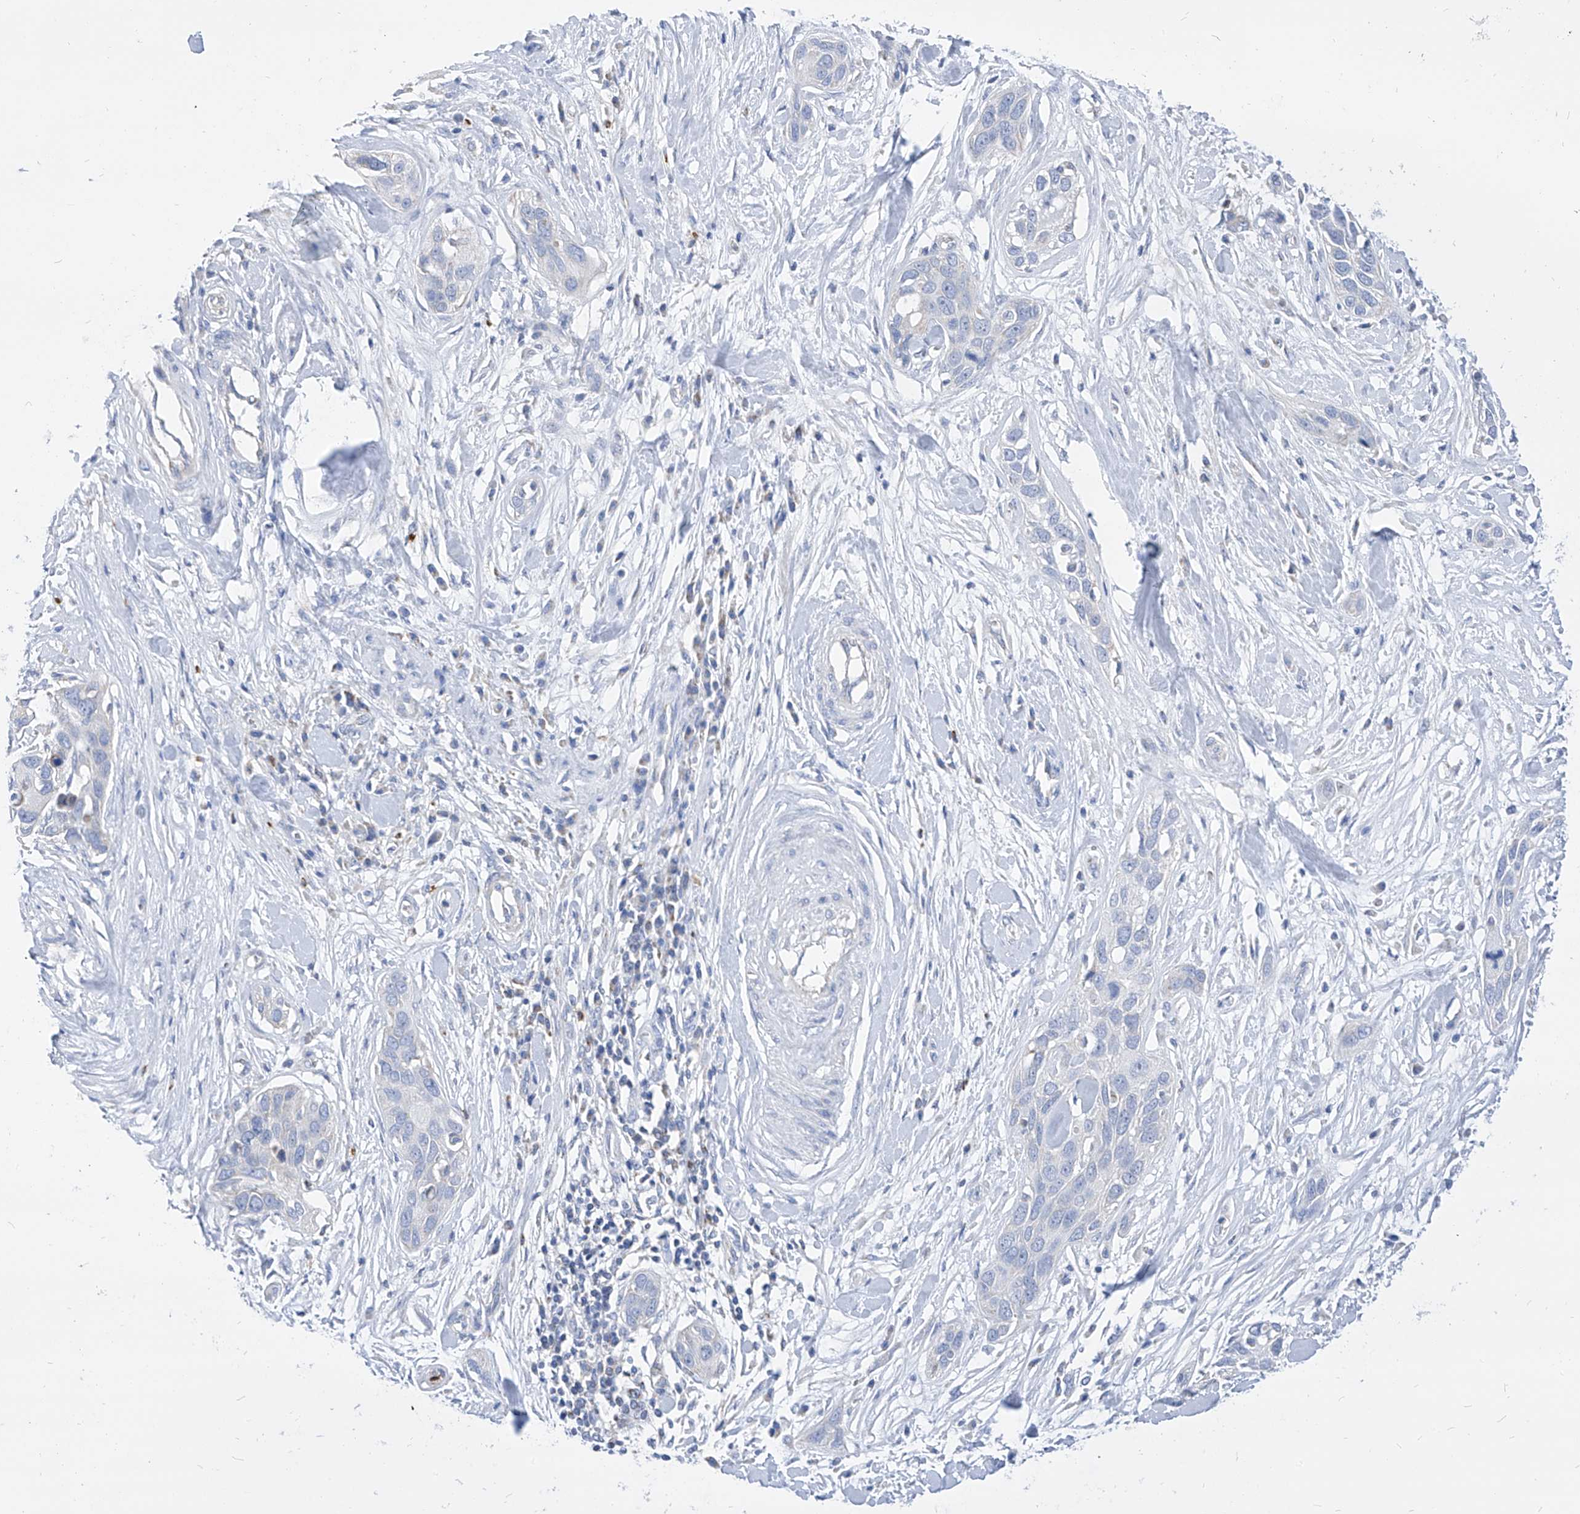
{"staining": {"intensity": "negative", "quantity": "none", "location": "none"}, "tissue": "pancreatic cancer", "cell_type": "Tumor cells", "image_type": "cancer", "snomed": [{"axis": "morphology", "description": "Adenocarcinoma, NOS"}, {"axis": "topography", "description": "Pancreas"}], "caption": "Image shows no protein positivity in tumor cells of pancreatic cancer tissue.", "gene": "COQ3", "patient": {"sex": "female", "age": 60}}